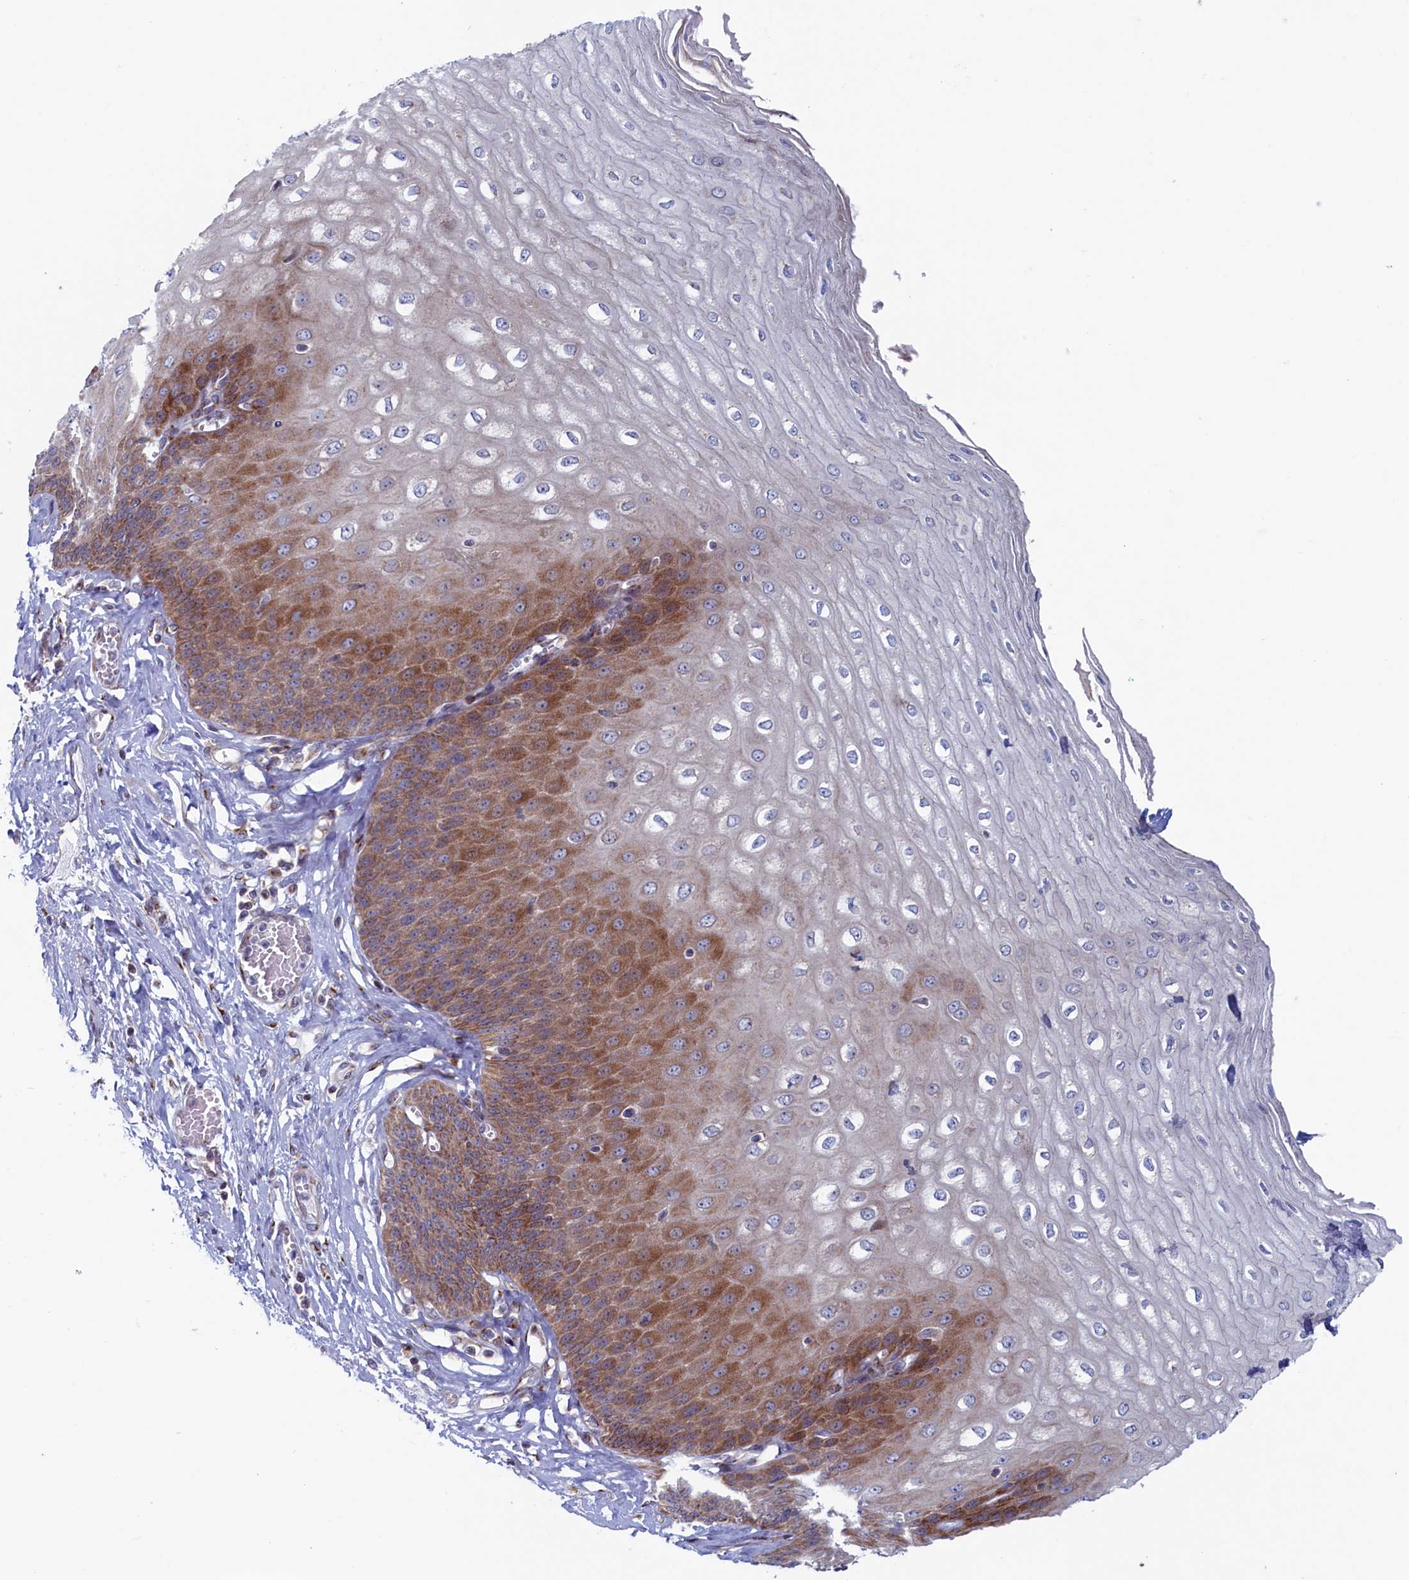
{"staining": {"intensity": "strong", "quantity": "25%-75%", "location": "cytoplasmic/membranous"}, "tissue": "esophagus", "cell_type": "Squamous epithelial cells", "image_type": "normal", "snomed": [{"axis": "morphology", "description": "Normal tissue, NOS"}, {"axis": "topography", "description": "Esophagus"}], "caption": "Immunohistochemical staining of unremarkable human esophagus demonstrates 25%-75% levels of strong cytoplasmic/membranous protein positivity in approximately 25%-75% of squamous epithelial cells. Immunohistochemistry stains the protein in brown and the nuclei are stained blue.", "gene": "MTFMT", "patient": {"sex": "male", "age": 60}}